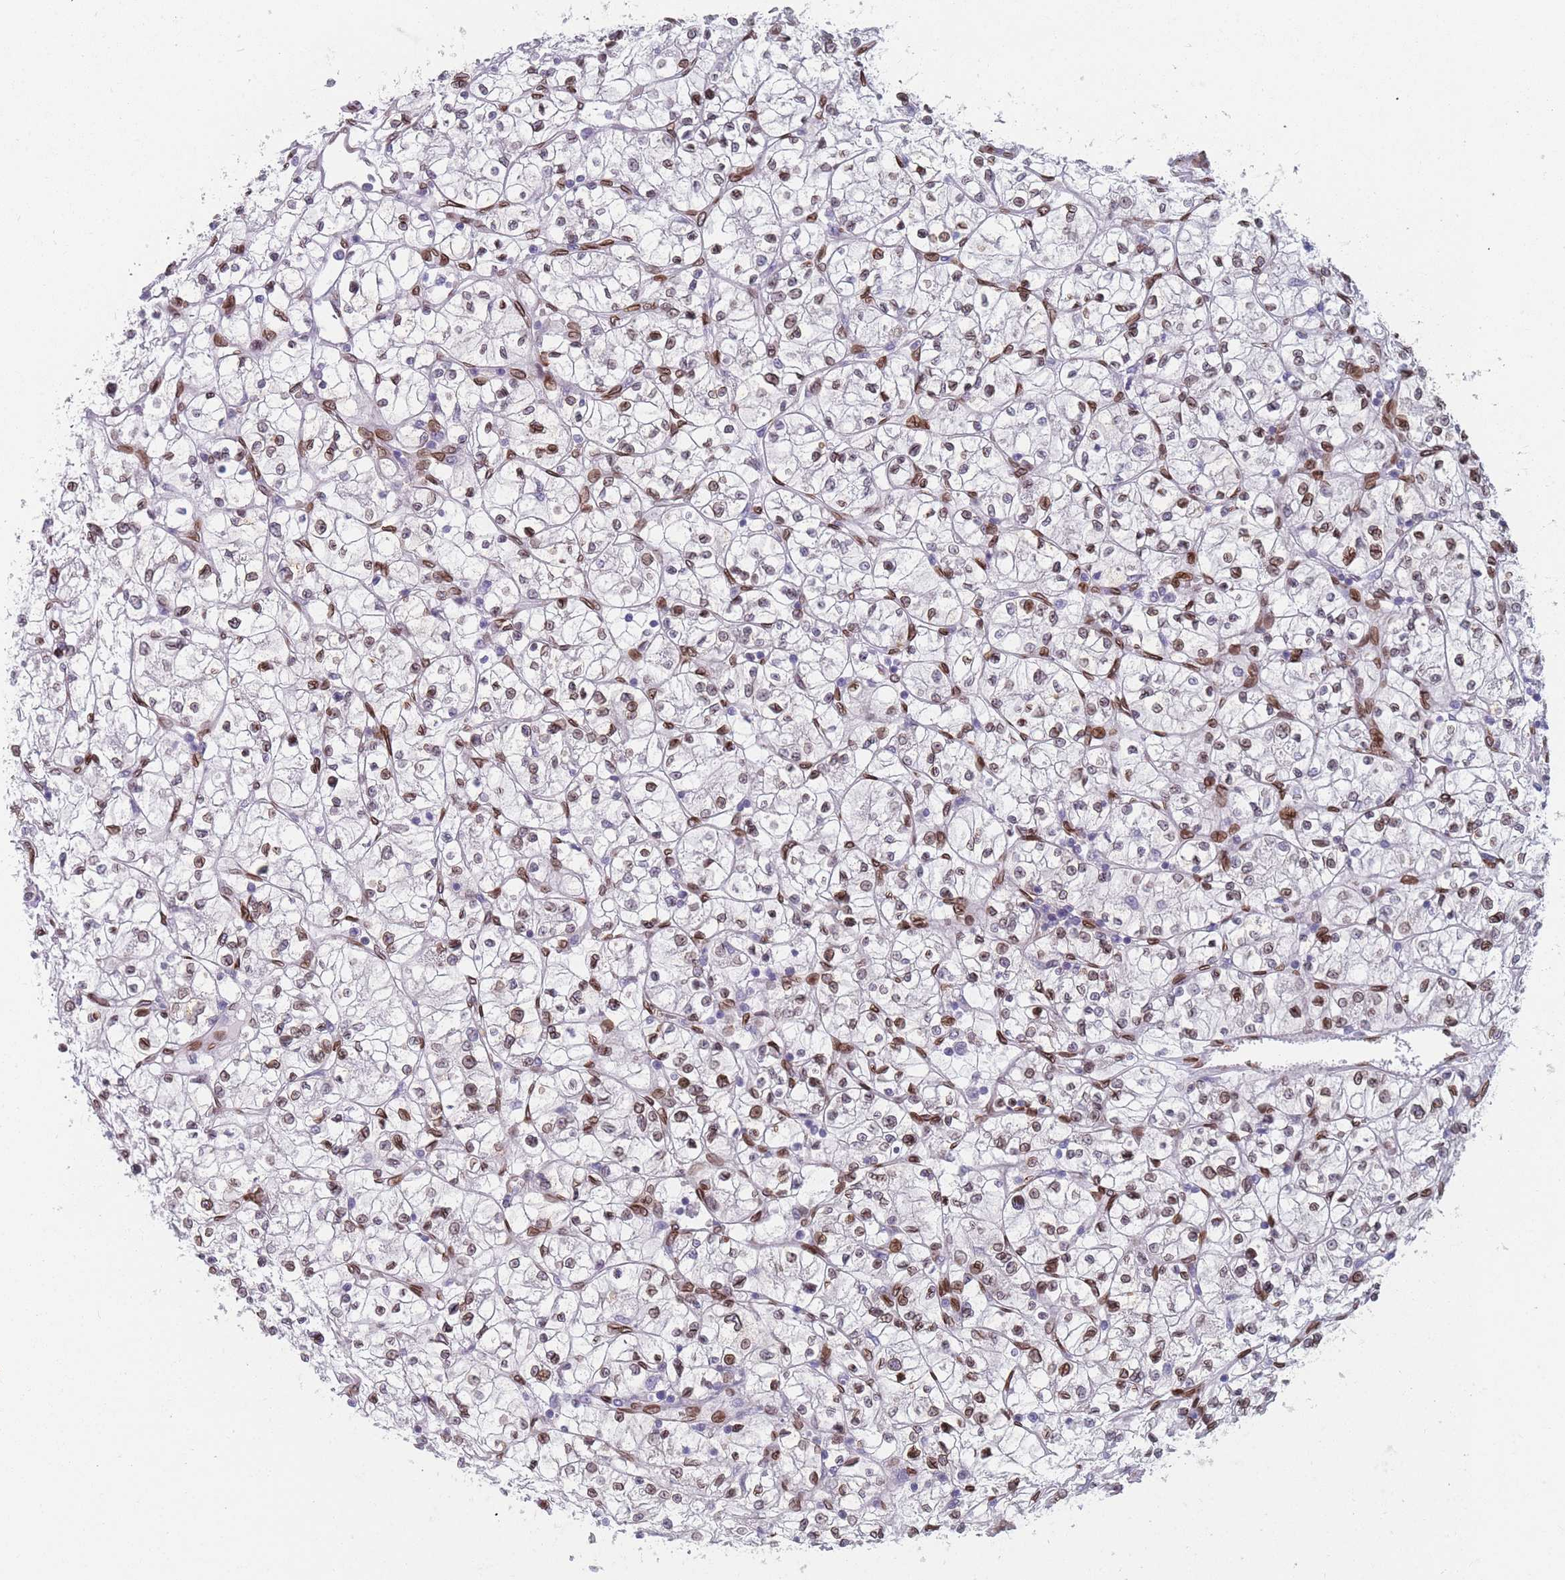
{"staining": {"intensity": "moderate", "quantity": "<25%", "location": "cytoplasmic/membranous,nuclear"}, "tissue": "renal cancer", "cell_type": "Tumor cells", "image_type": "cancer", "snomed": [{"axis": "morphology", "description": "Adenocarcinoma, NOS"}, {"axis": "topography", "description": "Kidney"}], "caption": "Moderate cytoplasmic/membranous and nuclear protein staining is identified in about <25% of tumor cells in renal cancer (adenocarcinoma). The staining was performed using DAB (3,3'-diaminobenzidine) to visualize the protein expression in brown, while the nuclei were stained in blue with hematoxylin (Magnification: 20x).", "gene": "ZBTB1", "patient": {"sex": "female", "age": 64}}